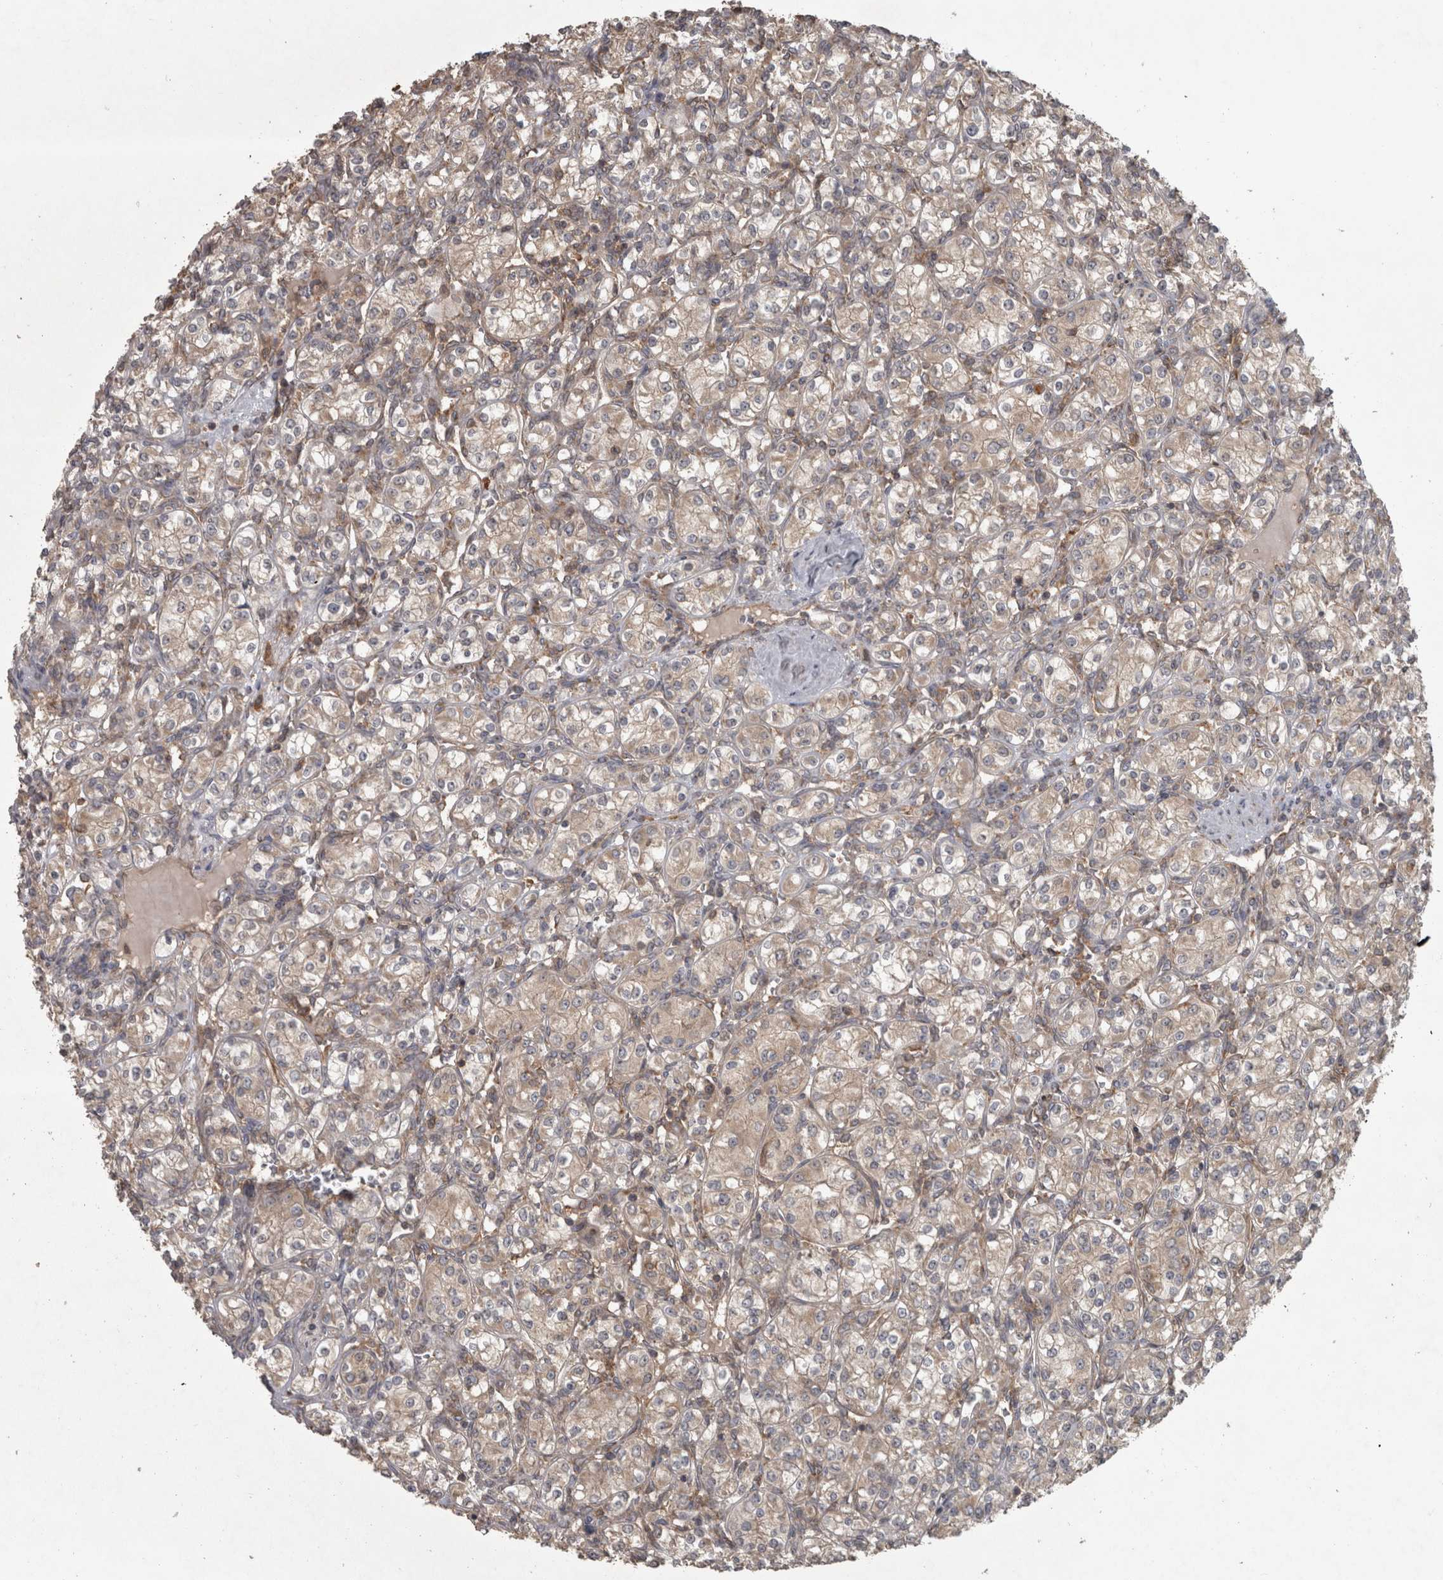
{"staining": {"intensity": "weak", "quantity": "<25%", "location": "cytoplasmic/membranous"}, "tissue": "renal cancer", "cell_type": "Tumor cells", "image_type": "cancer", "snomed": [{"axis": "morphology", "description": "Adenocarcinoma, NOS"}, {"axis": "topography", "description": "Kidney"}], "caption": "Tumor cells are negative for brown protein staining in adenocarcinoma (renal).", "gene": "MICU3", "patient": {"sex": "male", "age": 77}}